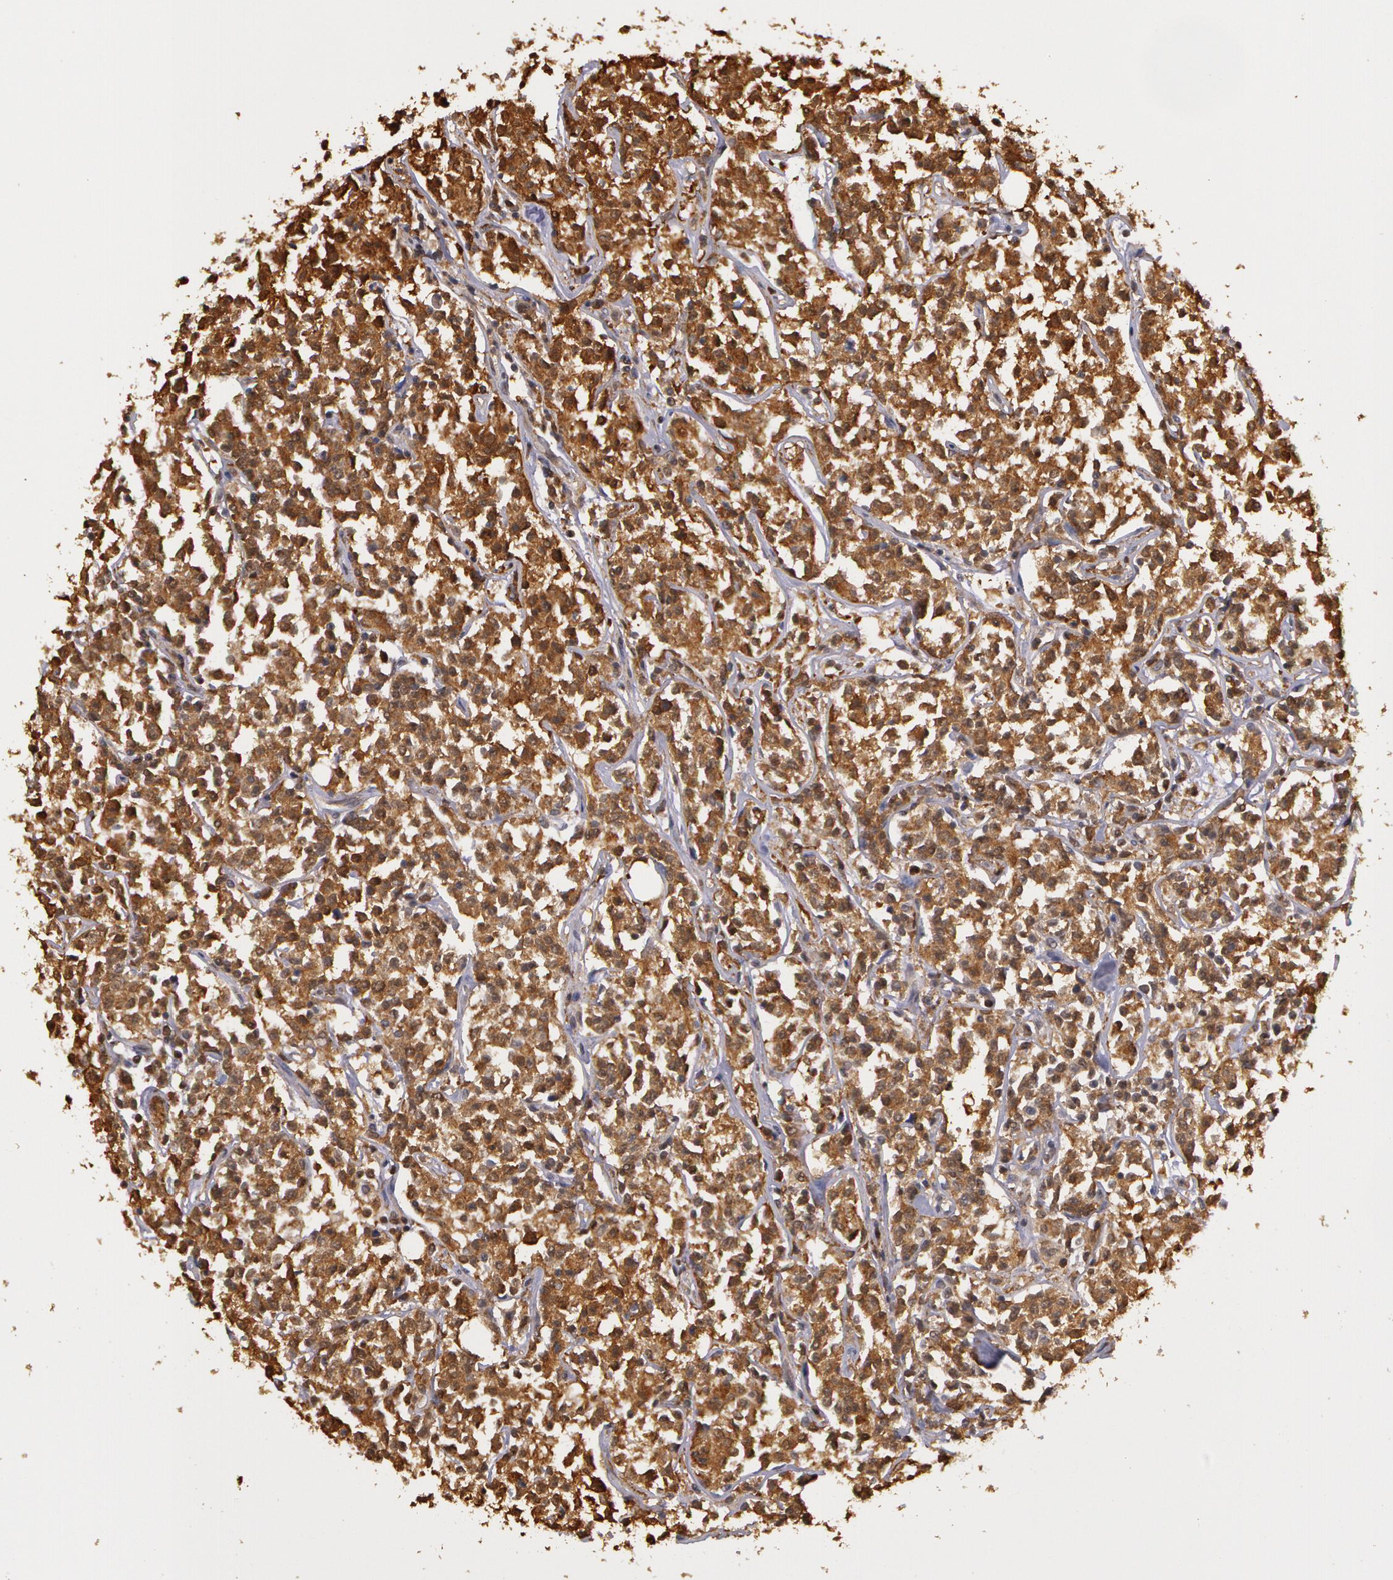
{"staining": {"intensity": "weak", "quantity": ">75%", "location": "cytoplasmic/membranous"}, "tissue": "lymphoma", "cell_type": "Tumor cells", "image_type": "cancer", "snomed": [{"axis": "morphology", "description": "Malignant lymphoma, non-Hodgkin's type, Low grade"}, {"axis": "topography", "description": "Small intestine"}], "caption": "Human malignant lymphoma, non-Hodgkin's type (low-grade) stained with a protein marker exhibits weak staining in tumor cells.", "gene": "AHSA1", "patient": {"sex": "female", "age": 59}}